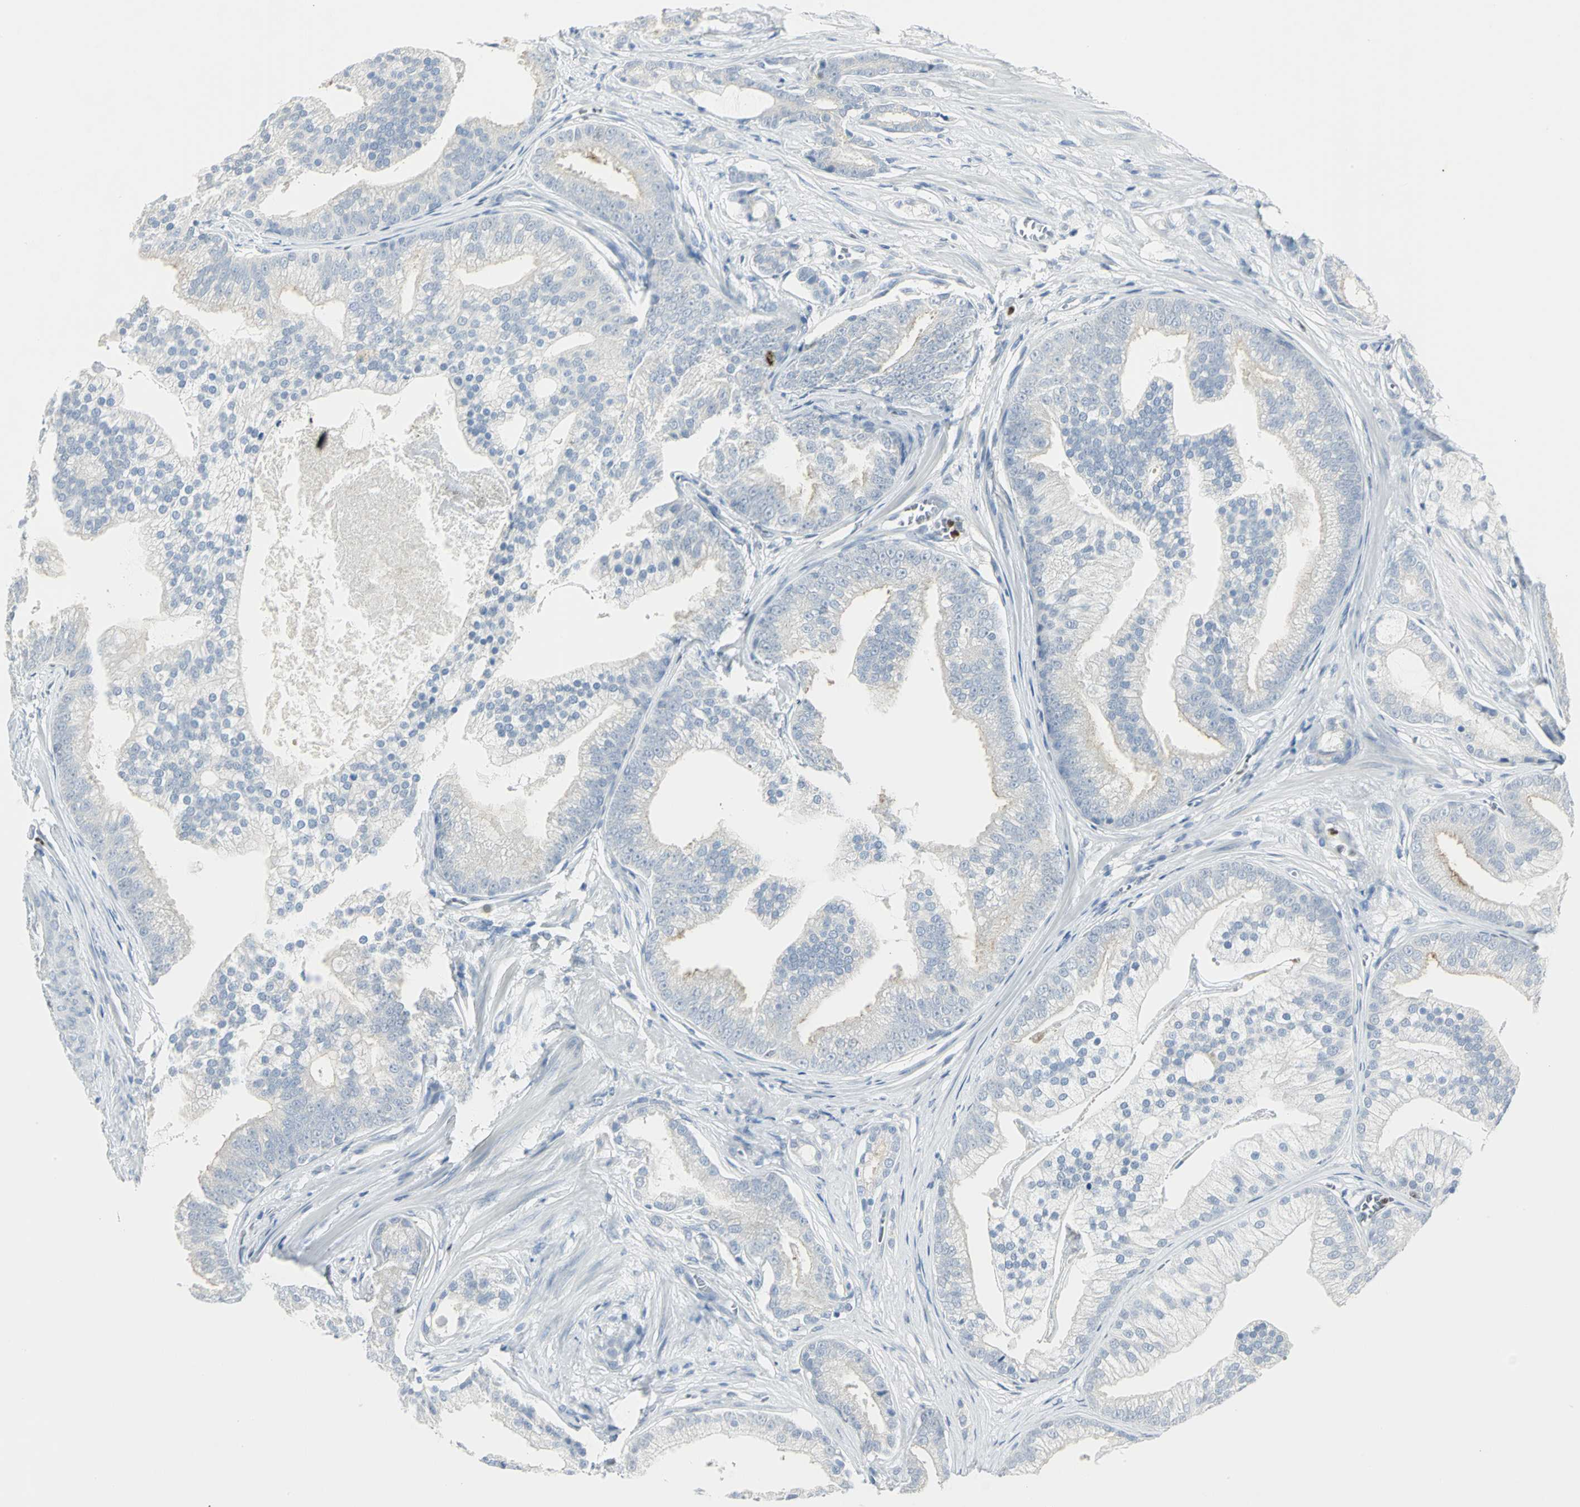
{"staining": {"intensity": "negative", "quantity": "none", "location": "none"}, "tissue": "prostate cancer", "cell_type": "Tumor cells", "image_type": "cancer", "snomed": [{"axis": "morphology", "description": "Adenocarcinoma, Low grade"}, {"axis": "topography", "description": "Prostate"}], "caption": "Tumor cells show no significant protein positivity in low-grade adenocarcinoma (prostate). (Stains: DAB (3,3'-diaminobenzidine) immunohistochemistry with hematoxylin counter stain, Microscopy: brightfield microscopy at high magnification).", "gene": "BCL6", "patient": {"sex": "male", "age": 58}}